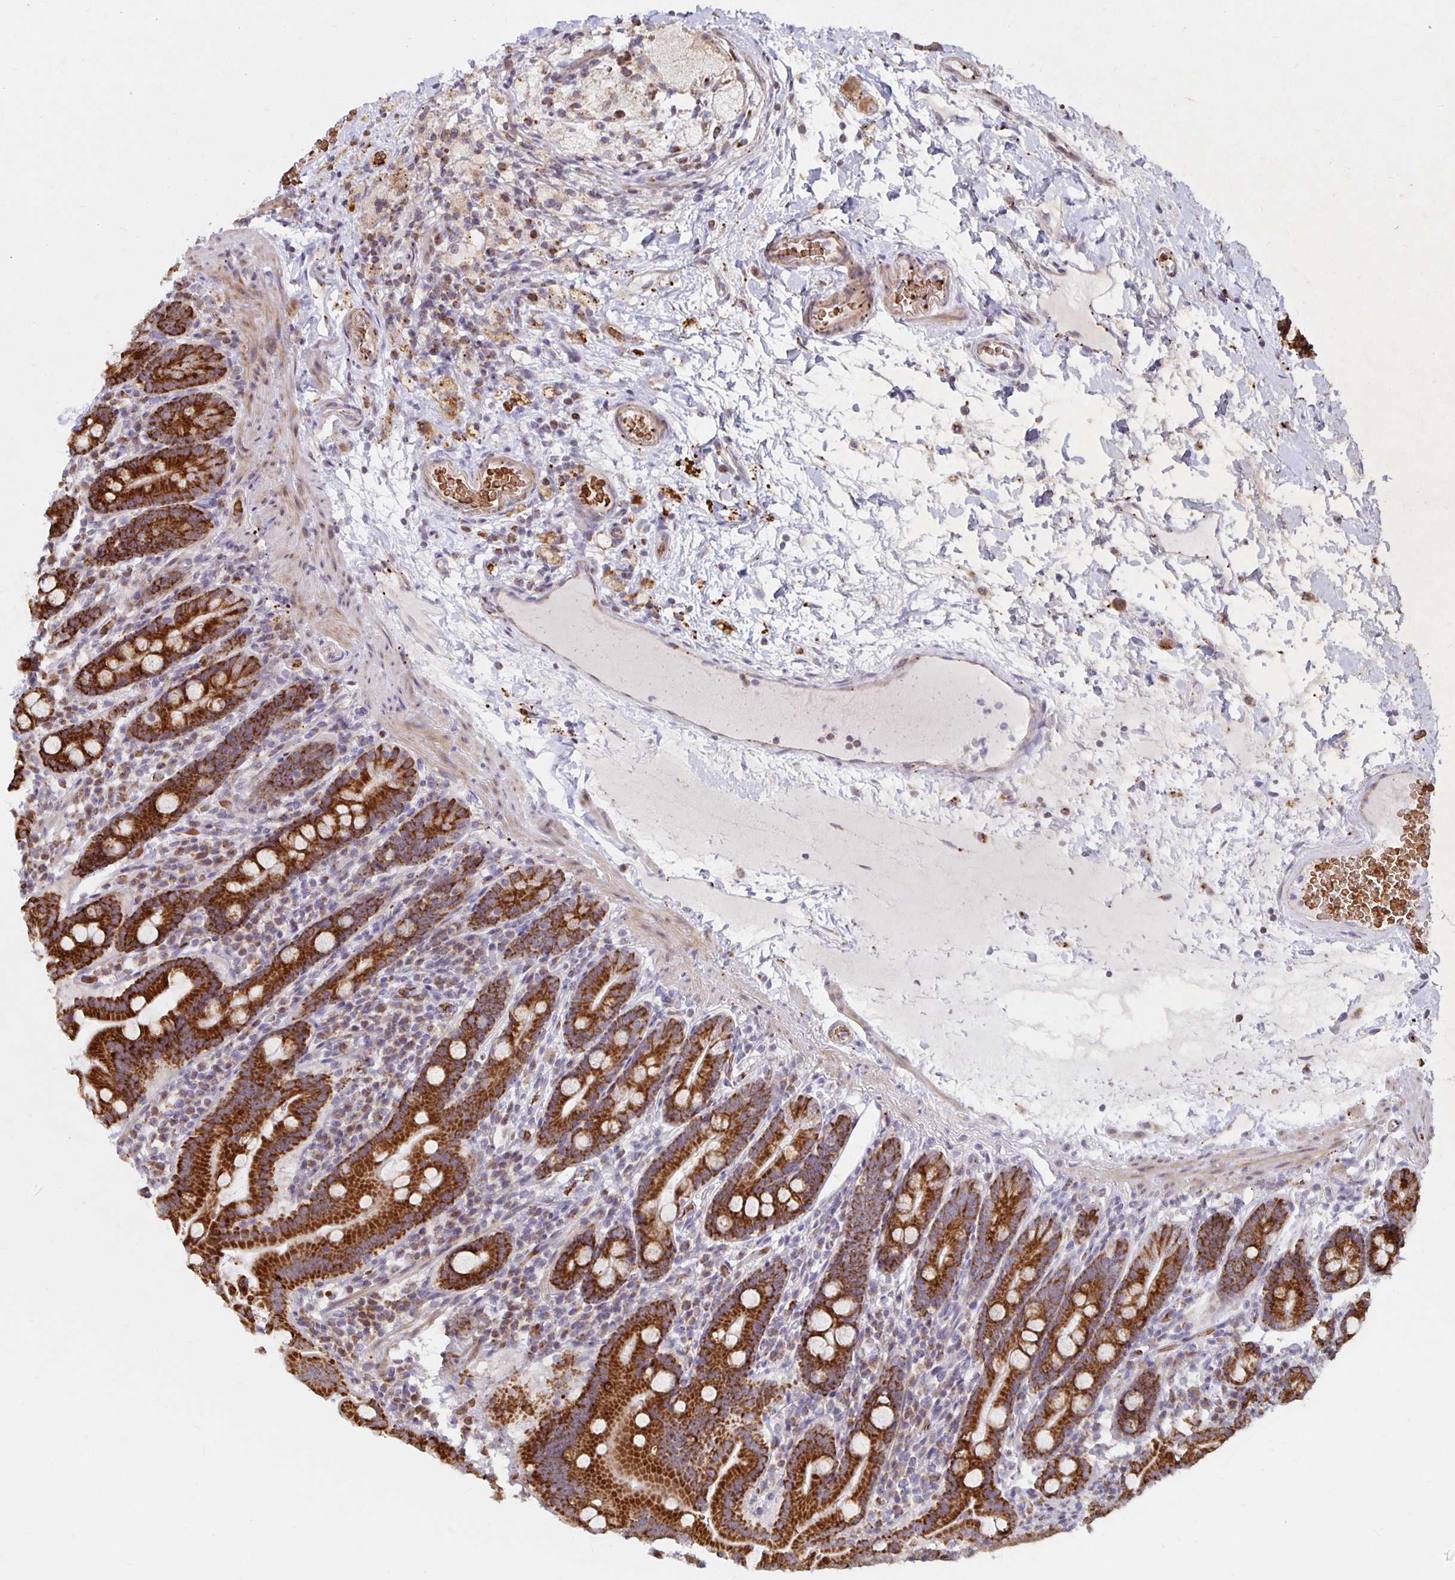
{"staining": {"intensity": "strong", "quantity": ">75%", "location": "cytoplasmic/membranous"}, "tissue": "small intestine", "cell_type": "Glandular cells", "image_type": "normal", "snomed": [{"axis": "morphology", "description": "Normal tissue, NOS"}, {"axis": "topography", "description": "Small intestine"}], "caption": "Human small intestine stained with a brown dye shows strong cytoplasmic/membranous positive positivity in approximately >75% of glandular cells.", "gene": "MRPL28", "patient": {"sex": "male", "age": 26}}